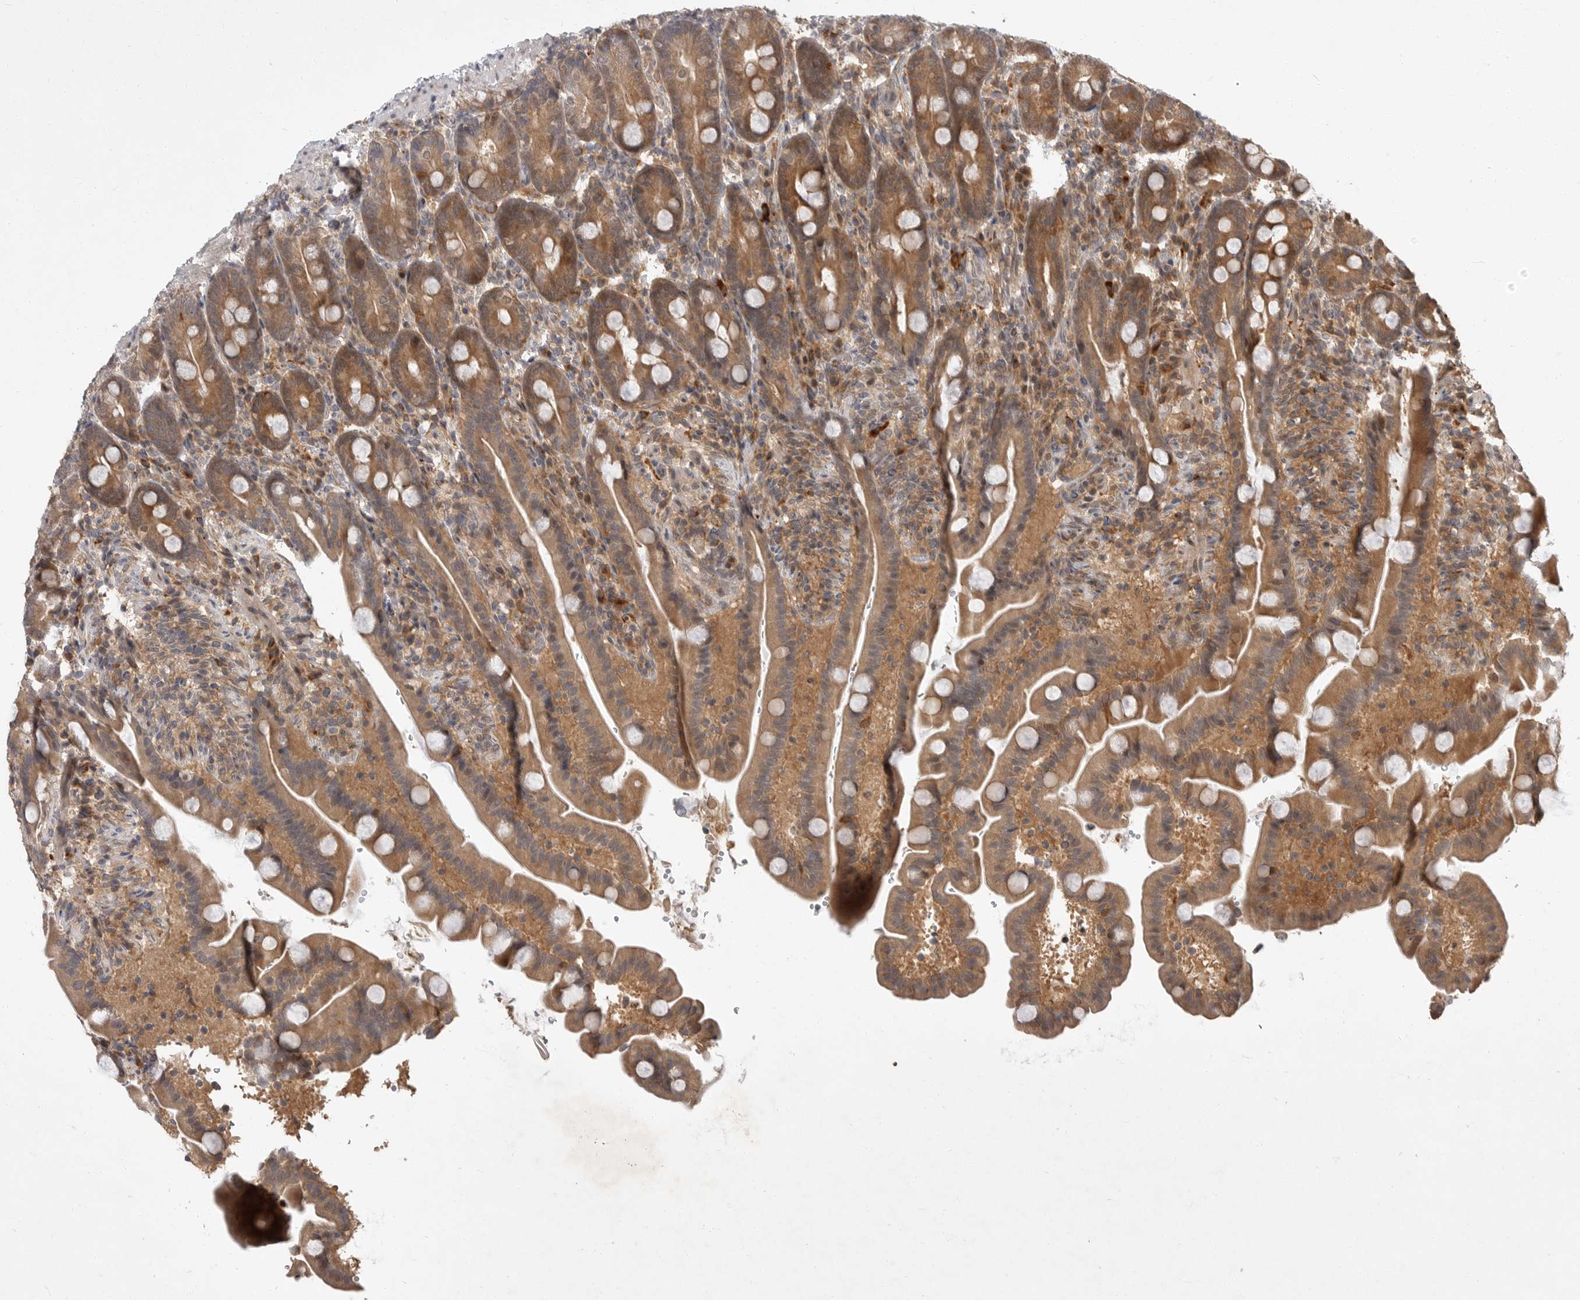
{"staining": {"intensity": "moderate", "quantity": ">75%", "location": "cytoplasmic/membranous"}, "tissue": "duodenum", "cell_type": "Glandular cells", "image_type": "normal", "snomed": [{"axis": "morphology", "description": "Normal tissue, NOS"}, {"axis": "topography", "description": "Duodenum"}], "caption": "Duodenum stained with a brown dye shows moderate cytoplasmic/membranous positive expression in approximately >75% of glandular cells.", "gene": "OSBPL9", "patient": {"sex": "male", "age": 54}}